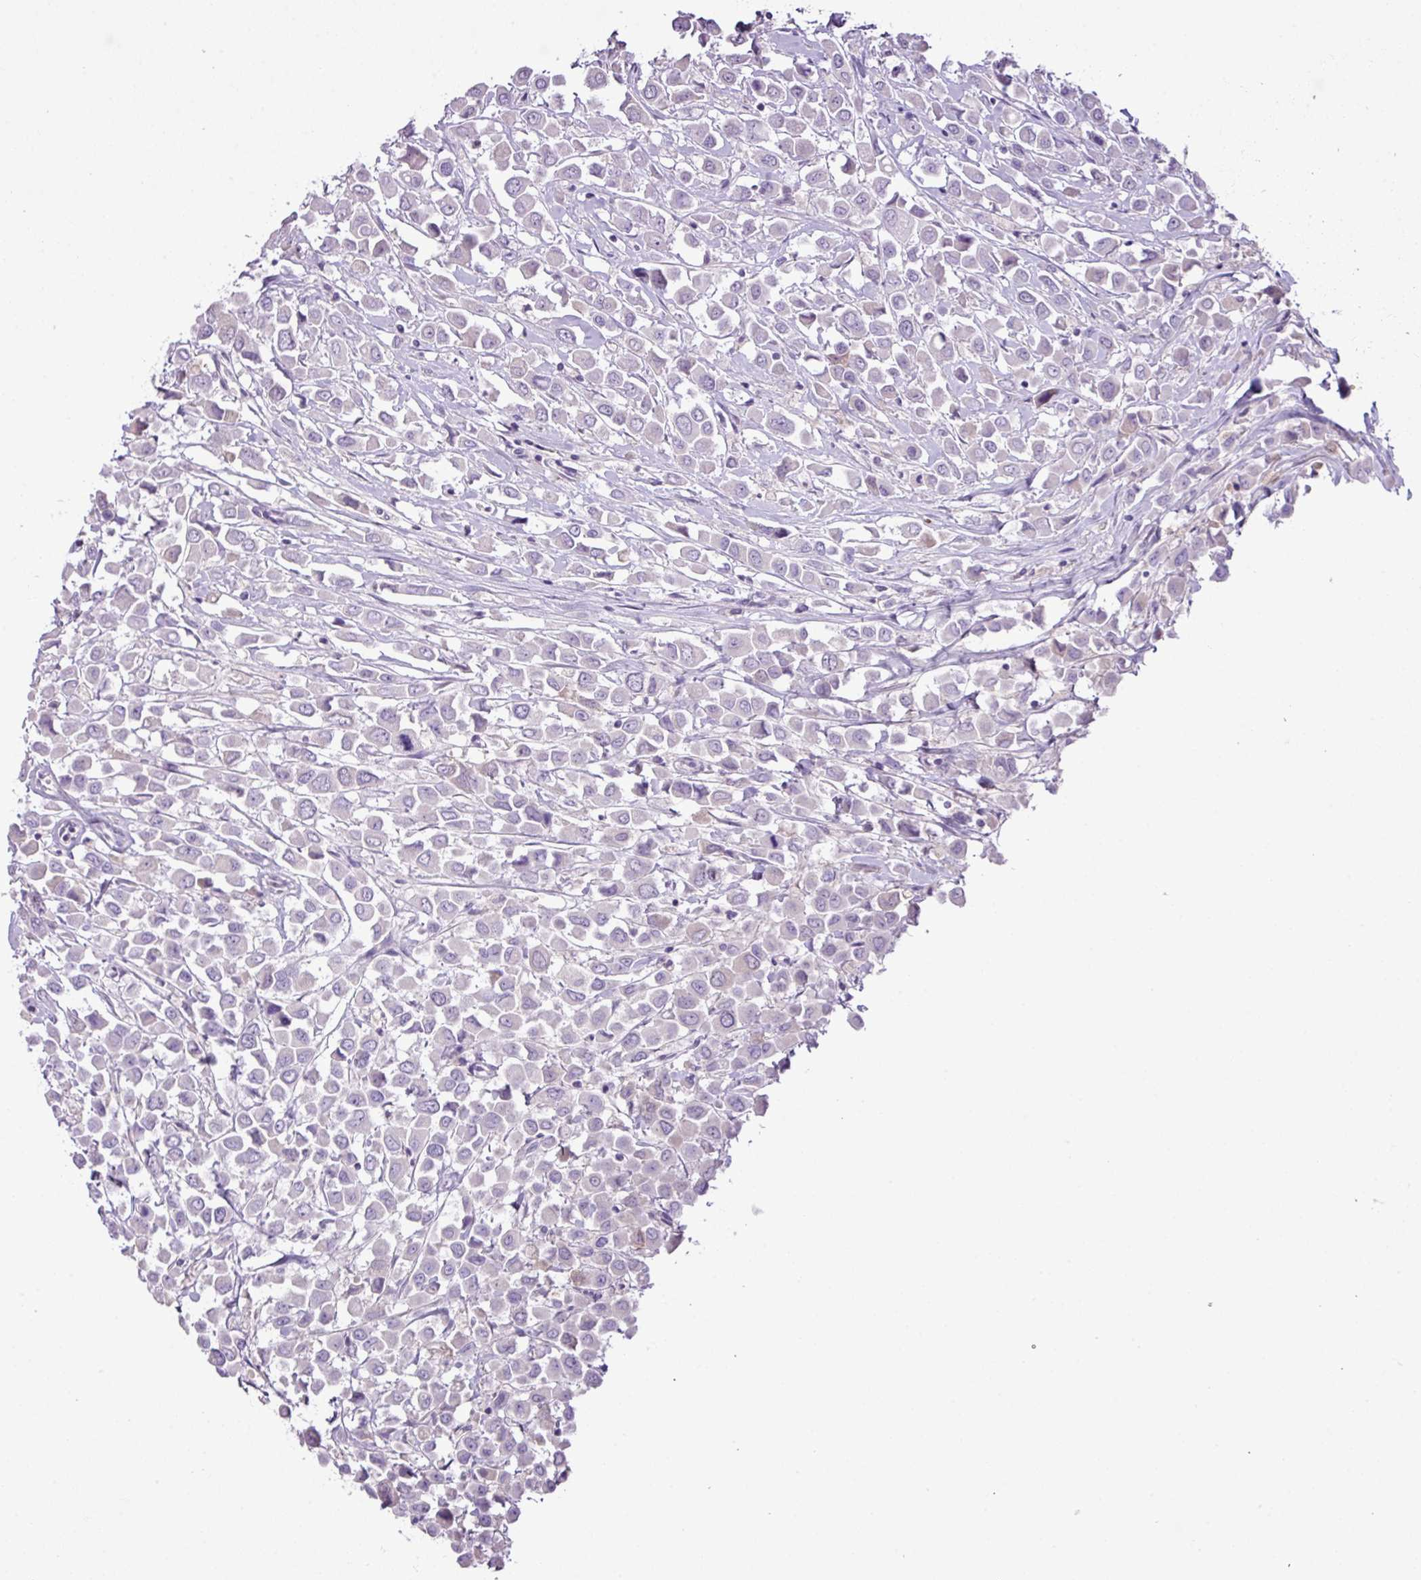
{"staining": {"intensity": "negative", "quantity": "none", "location": "none"}, "tissue": "breast cancer", "cell_type": "Tumor cells", "image_type": "cancer", "snomed": [{"axis": "morphology", "description": "Duct carcinoma"}, {"axis": "topography", "description": "Breast"}], "caption": "Photomicrograph shows no significant protein staining in tumor cells of breast cancer (intraductal carcinoma).", "gene": "HTR3E", "patient": {"sex": "female", "age": 61}}